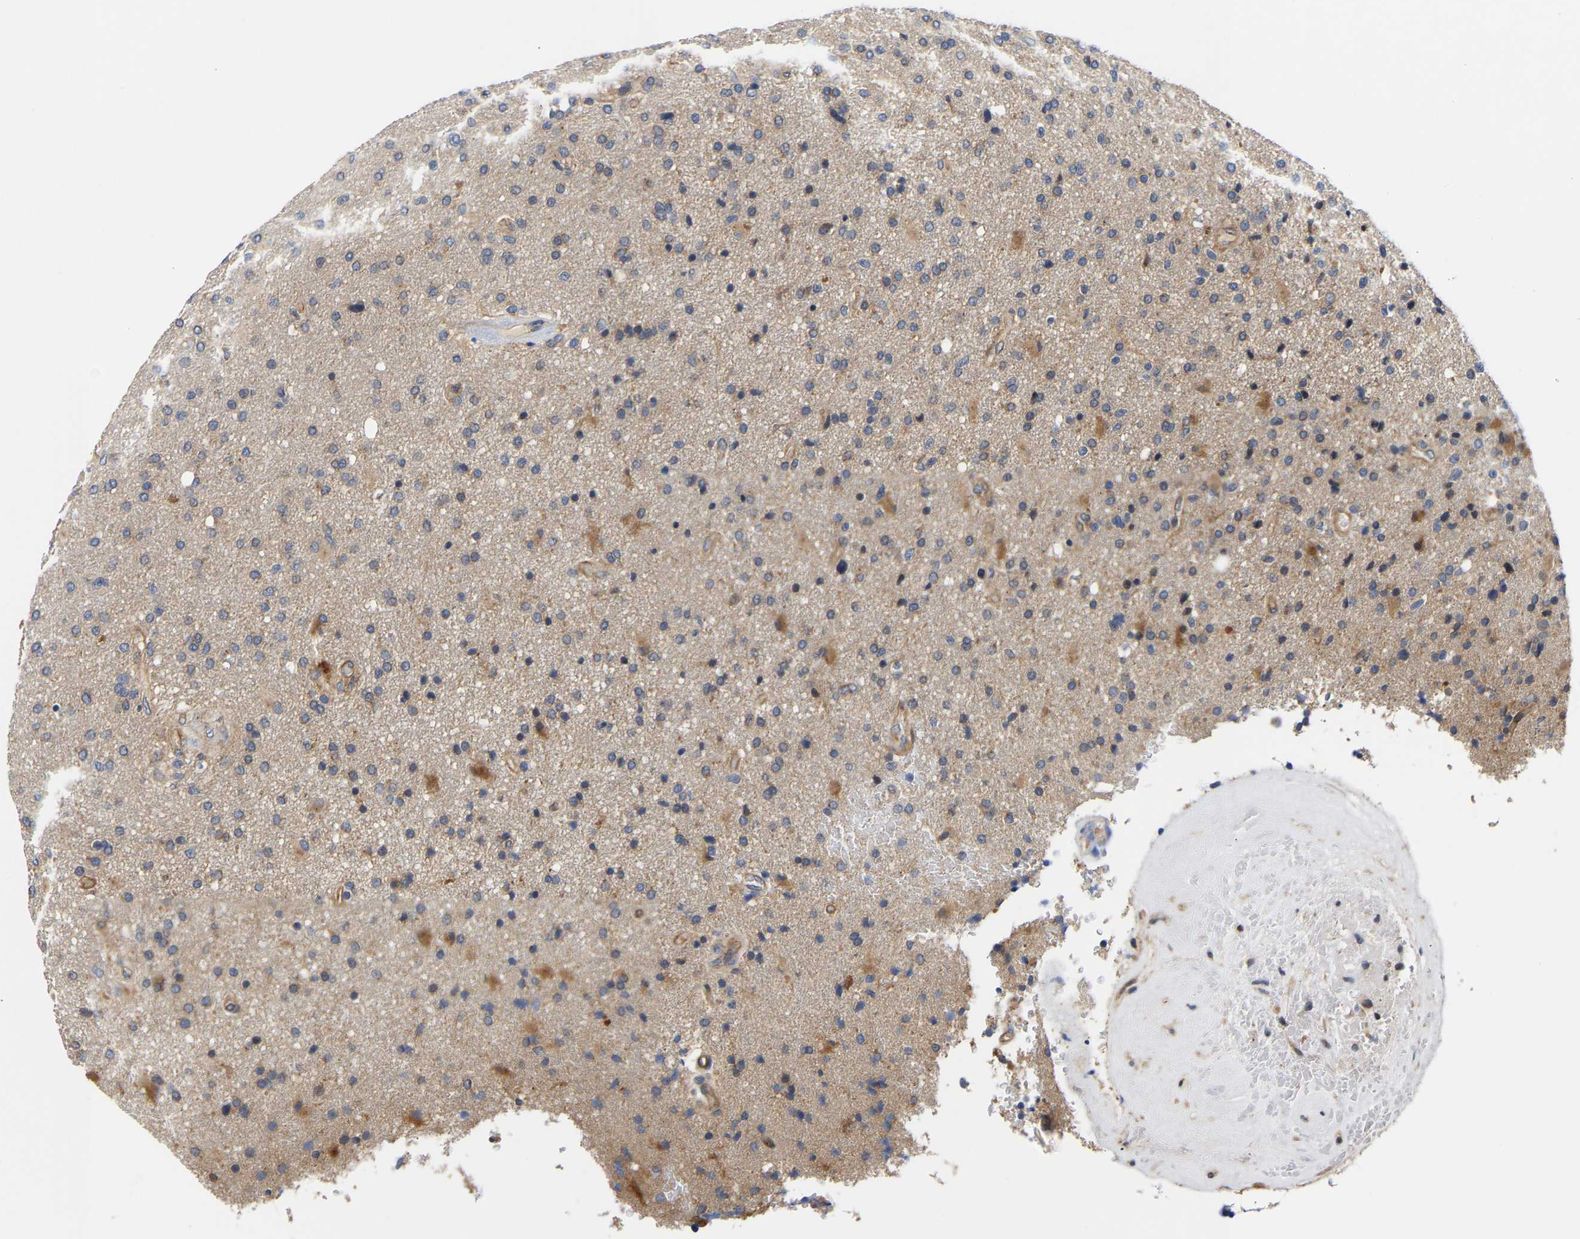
{"staining": {"intensity": "weak", "quantity": "<25%", "location": "cytoplasmic/membranous"}, "tissue": "glioma", "cell_type": "Tumor cells", "image_type": "cancer", "snomed": [{"axis": "morphology", "description": "Glioma, malignant, High grade"}, {"axis": "topography", "description": "Brain"}], "caption": "High power microscopy micrograph of an immunohistochemistry photomicrograph of malignant glioma (high-grade), revealing no significant staining in tumor cells.", "gene": "KASH5", "patient": {"sex": "male", "age": 72}}